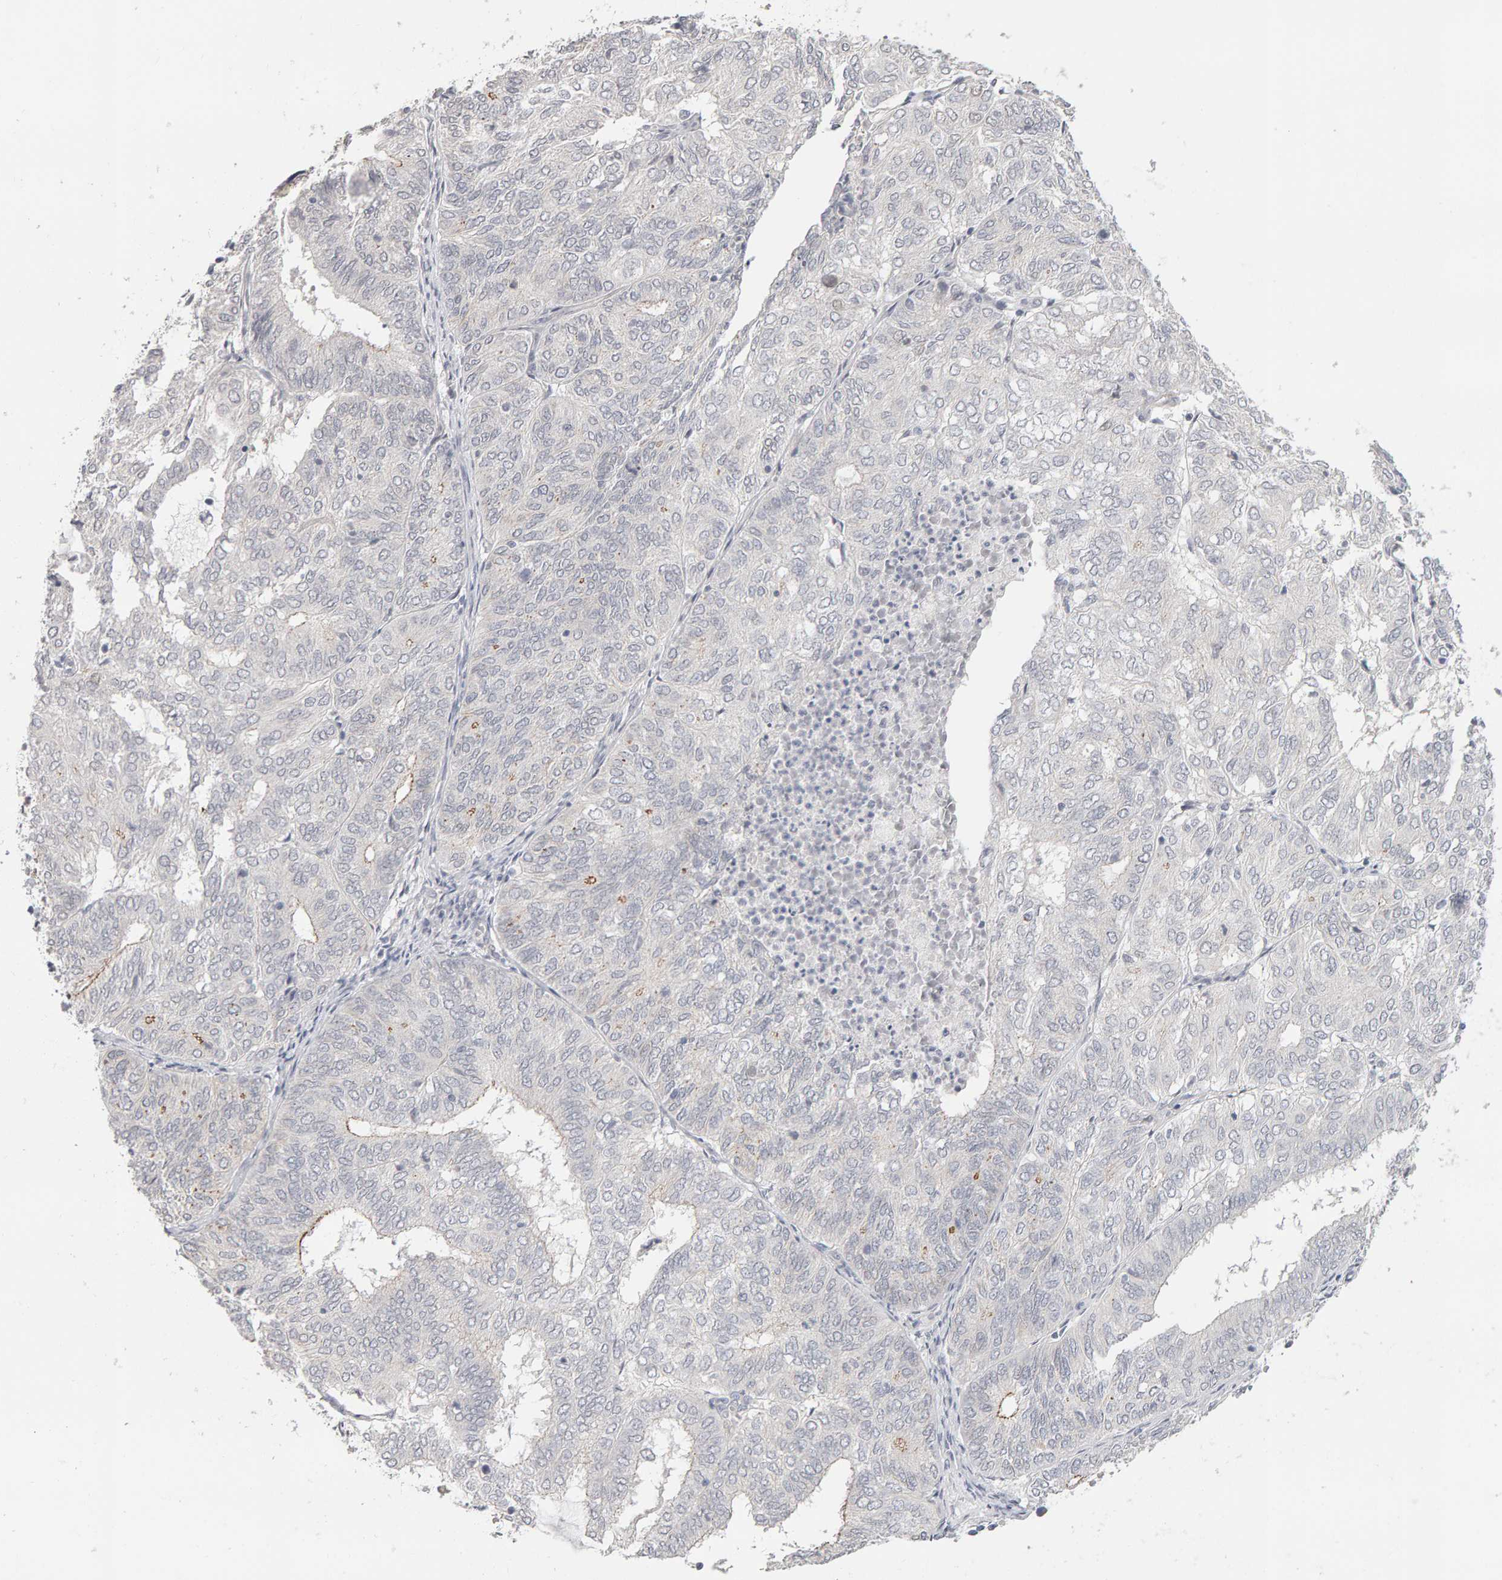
{"staining": {"intensity": "moderate", "quantity": "<25%", "location": "cytoplasmic/membranous"}, "tissue": "endometrial cancer", "cell_type": "Tumor cells", "image_type": "cancer", "snomed": [{"axis": "morphology", "description": "Adenocarcinoma, NOS"}, {"axis": "topography", "description": "Uterus"}], "caption": "Endometrial adenocarcinoma stained with a protein marker exhibits moderate staining in tumor cells.", "gene": "HNF4A", "patient": {"sex": "female", "age": 60}}